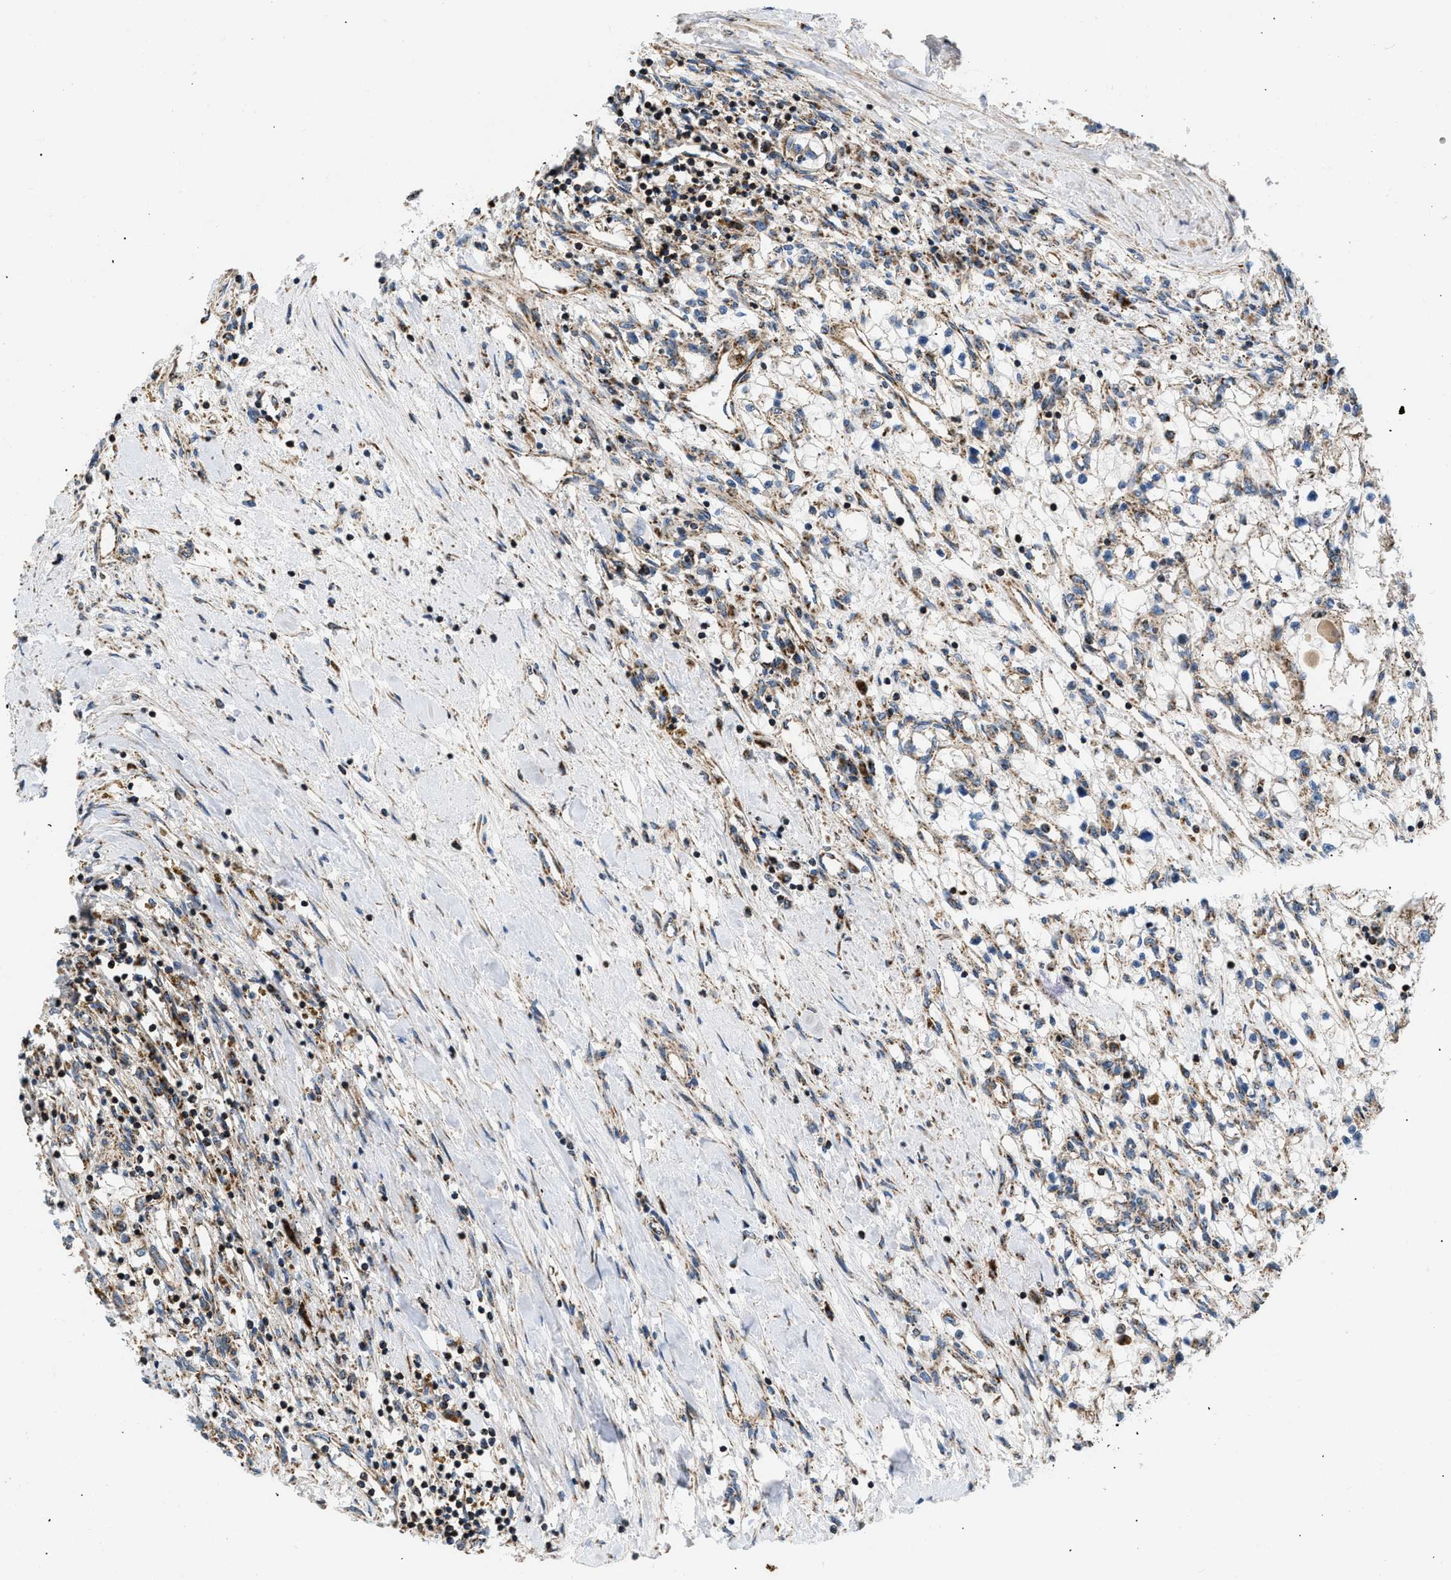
{"staining": {"intensity": "moderate", "quantity": ">75%", "location": "cytoplasmic/membranous"}, "tissue": "renal cancer", "cell_type": "Tumor cells", "image_type": "cancer", "snomed": [{"axis": "morphology", "description": "Adenocarcinoma, NOS"}, {"axis": "topography", "description": "Kidney"}], "caption": "Renal cancer (adenocarcinoma) stained for a protein (brown) exhibits moderate cytoplasmic/membranous positive staining in about >75% of tumor cells.", "gene": "OPTN", "patient": {"sex": "male", "age": 68}}